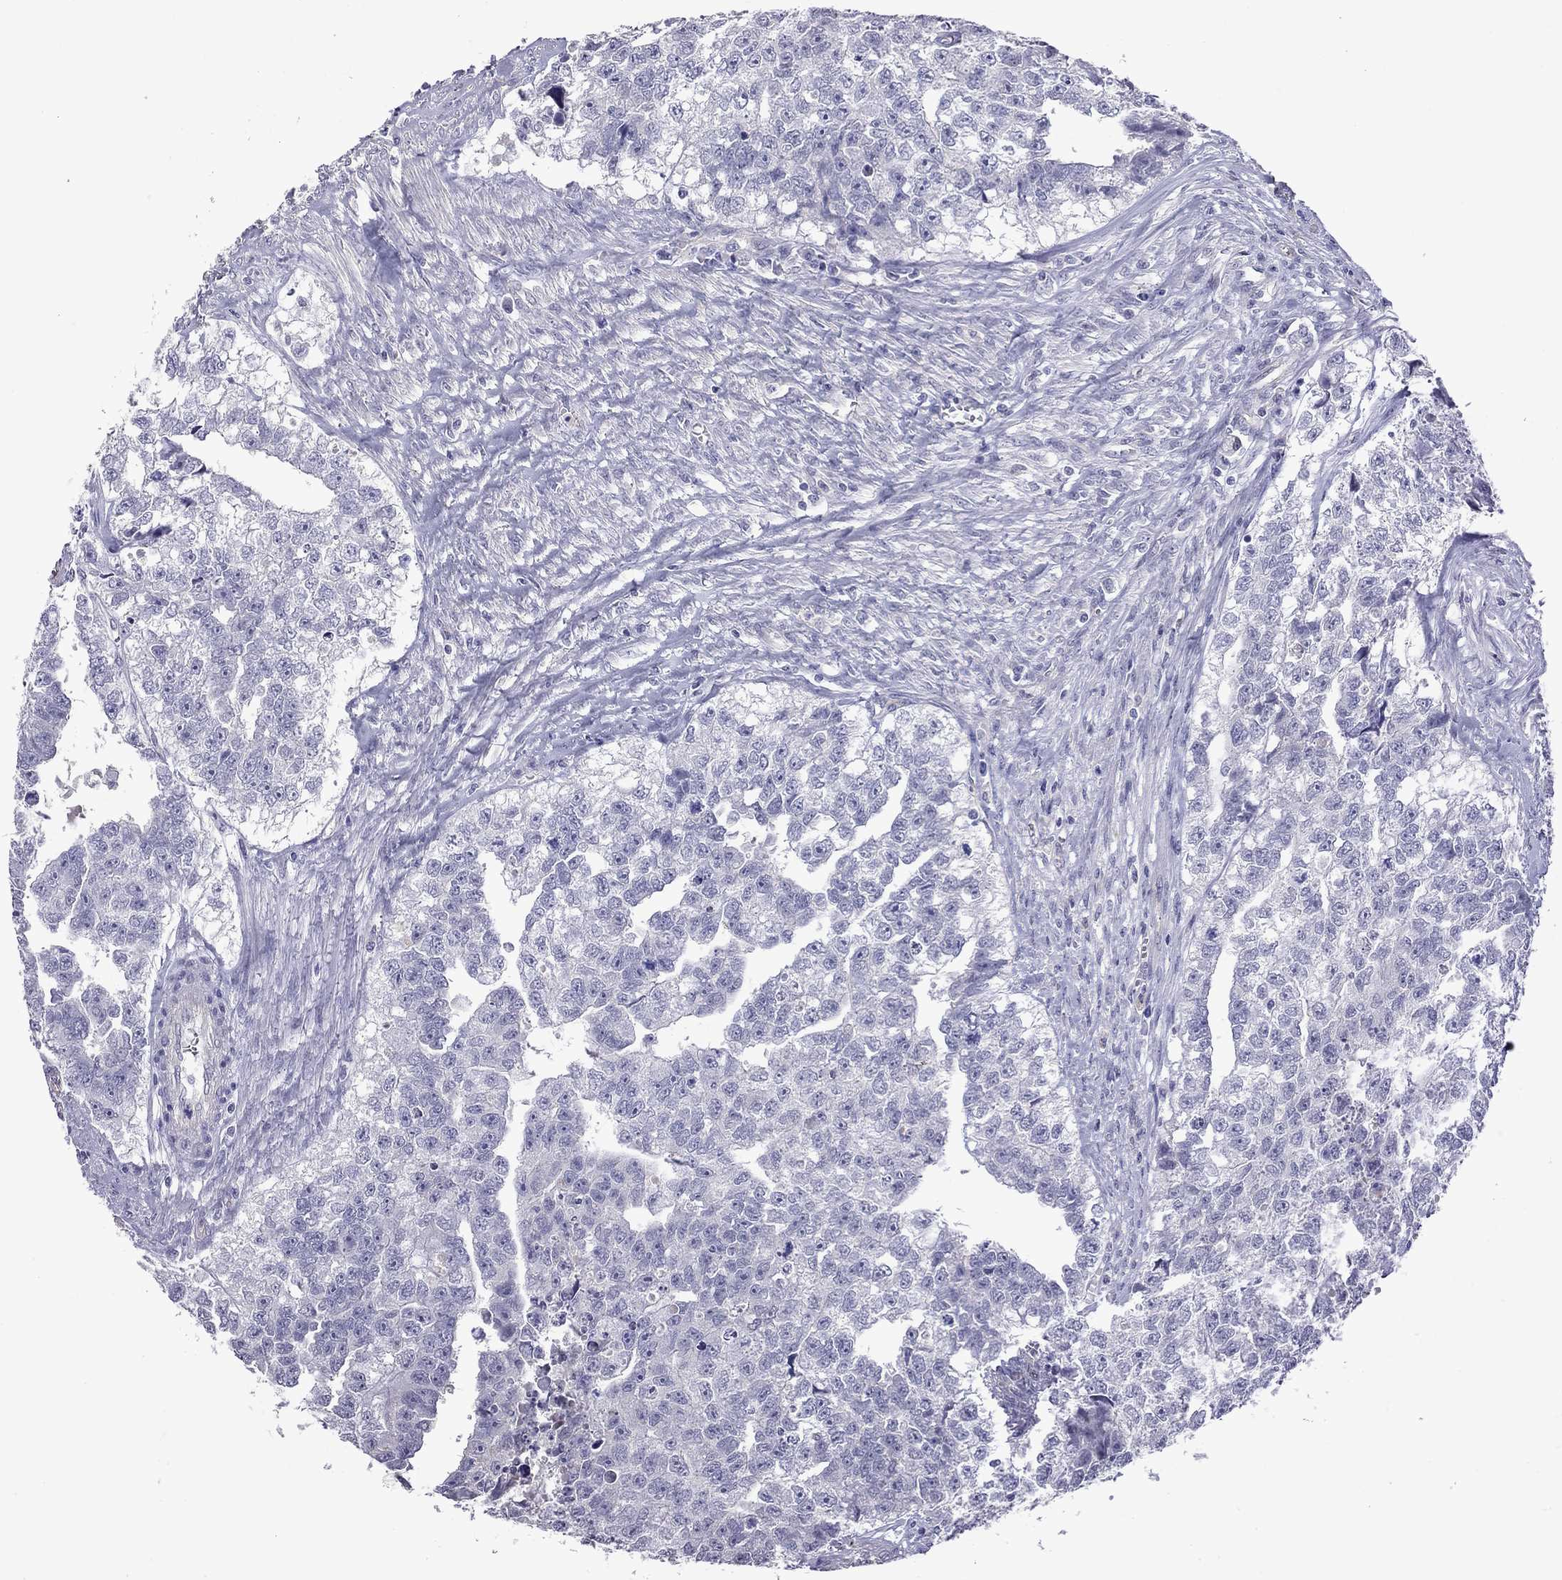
{"staining": {"intensity": "negative", "quantity": "none", "location": "none"}, "tissue": "testis cancer", "cell_type": "Tumor cells", "image_type": "cancer", "snomed": [{"axis": "morphology", "description": "Carcinoma, Embryonal, NOS"}, {"axis": "morphology", "description": "Teratoma, malignant, NOS"}, {"axis": "topography", "description": "Testis"}], "caption": "Testis cancer was stained to show a protein in brown. There is no significant positivity in tumor cells.", "gene": "FEZ1", "patient": {"sex": "male", "age": 44}}